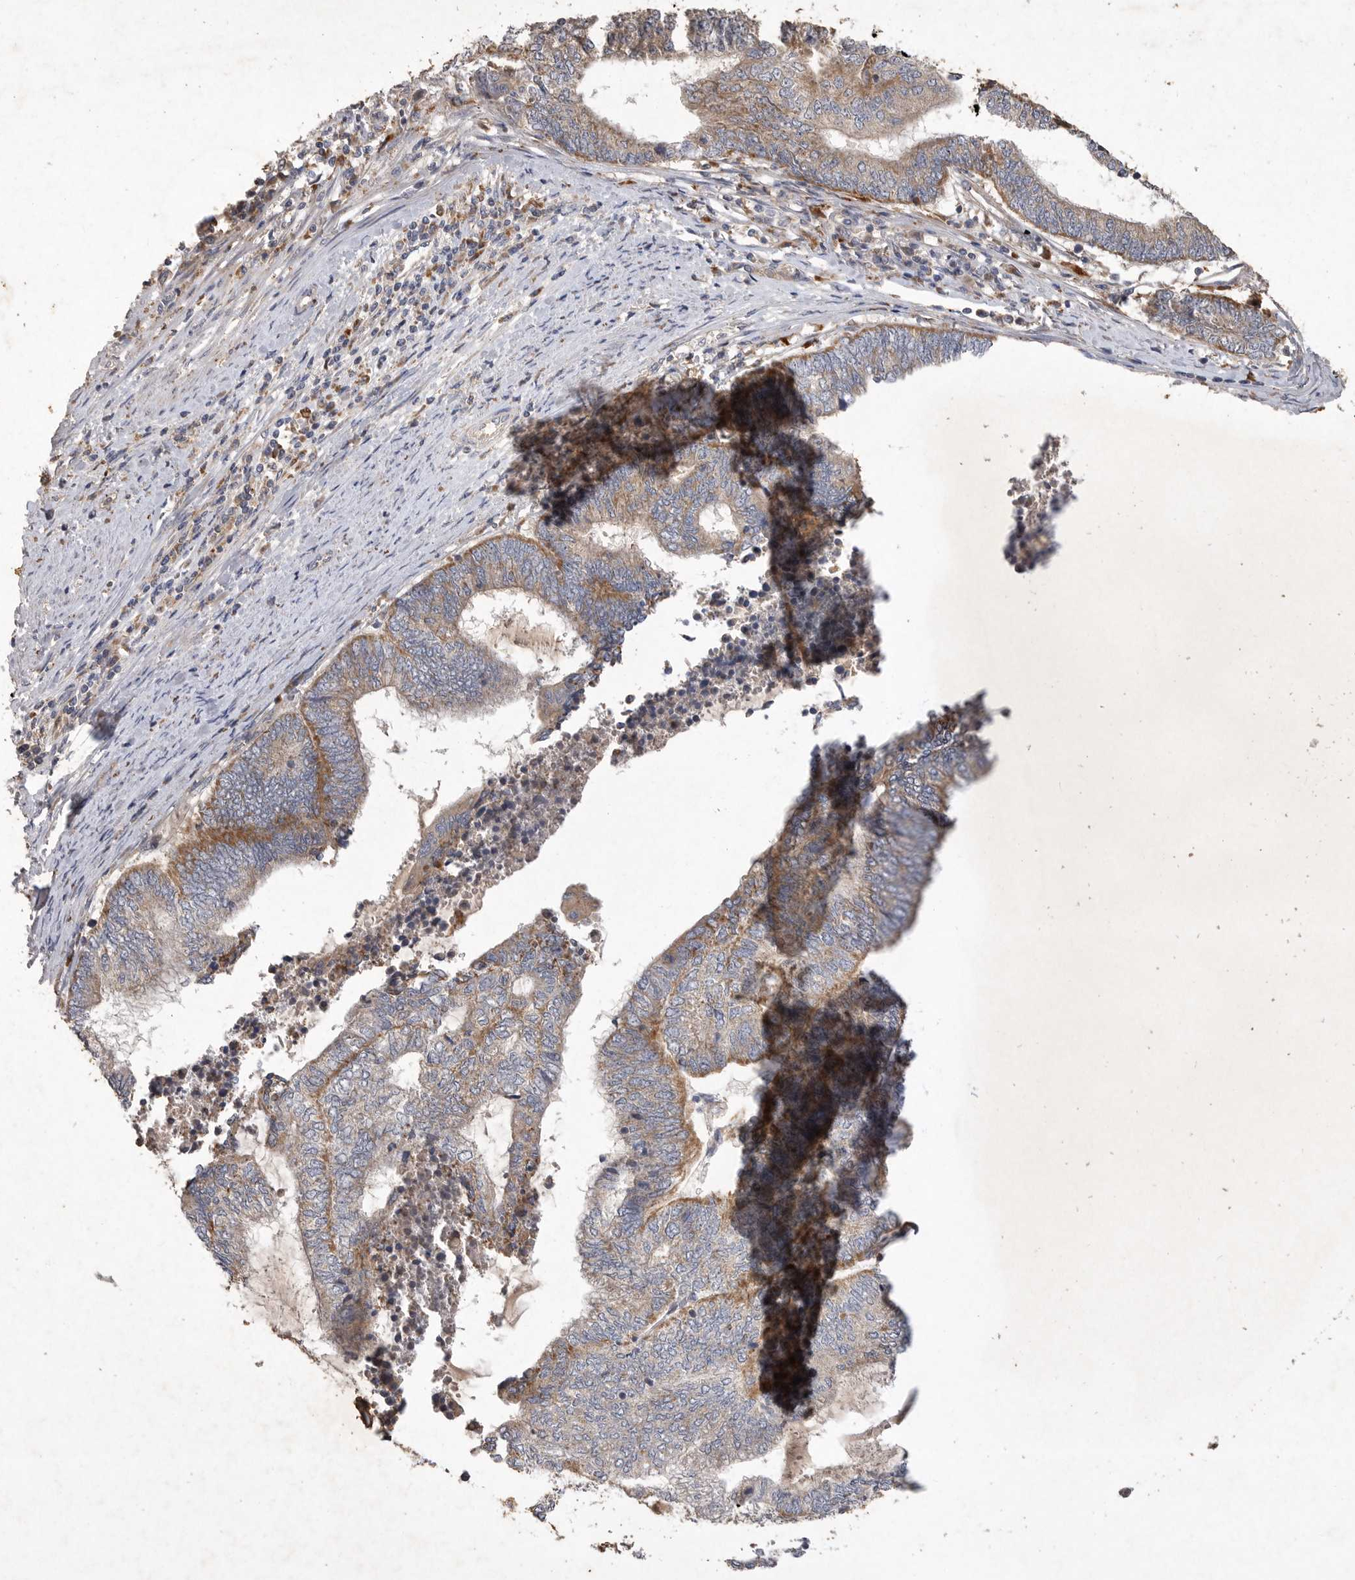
{"staining": {"intensity": "moderate", "quantity": ">75%", "location": "cytoplasmic/membranous"}, "tissue": "endometrial cancer", "cell_type": "Tumor cells", "image_type": "cancer", "snomed": [{"axis": "morphology", "description": "Adenocarcinoma, NOS"}, {"axis": "topography", "description": "Uterus"}, {"axis": "topography", "description": "Endometrium"}], "caption": "DAB (3,3'-diaminobenzidine) immunohistochemical staining of human adenocarcinoma (endometrial) displays moderate cytoplasmic/membranous protein expression in about >75% of tumor cells. (IHC, brightfield microscopy, high magnification).", "gene": "MRPL41", "patient": {"sex": "female", "age": 70}}